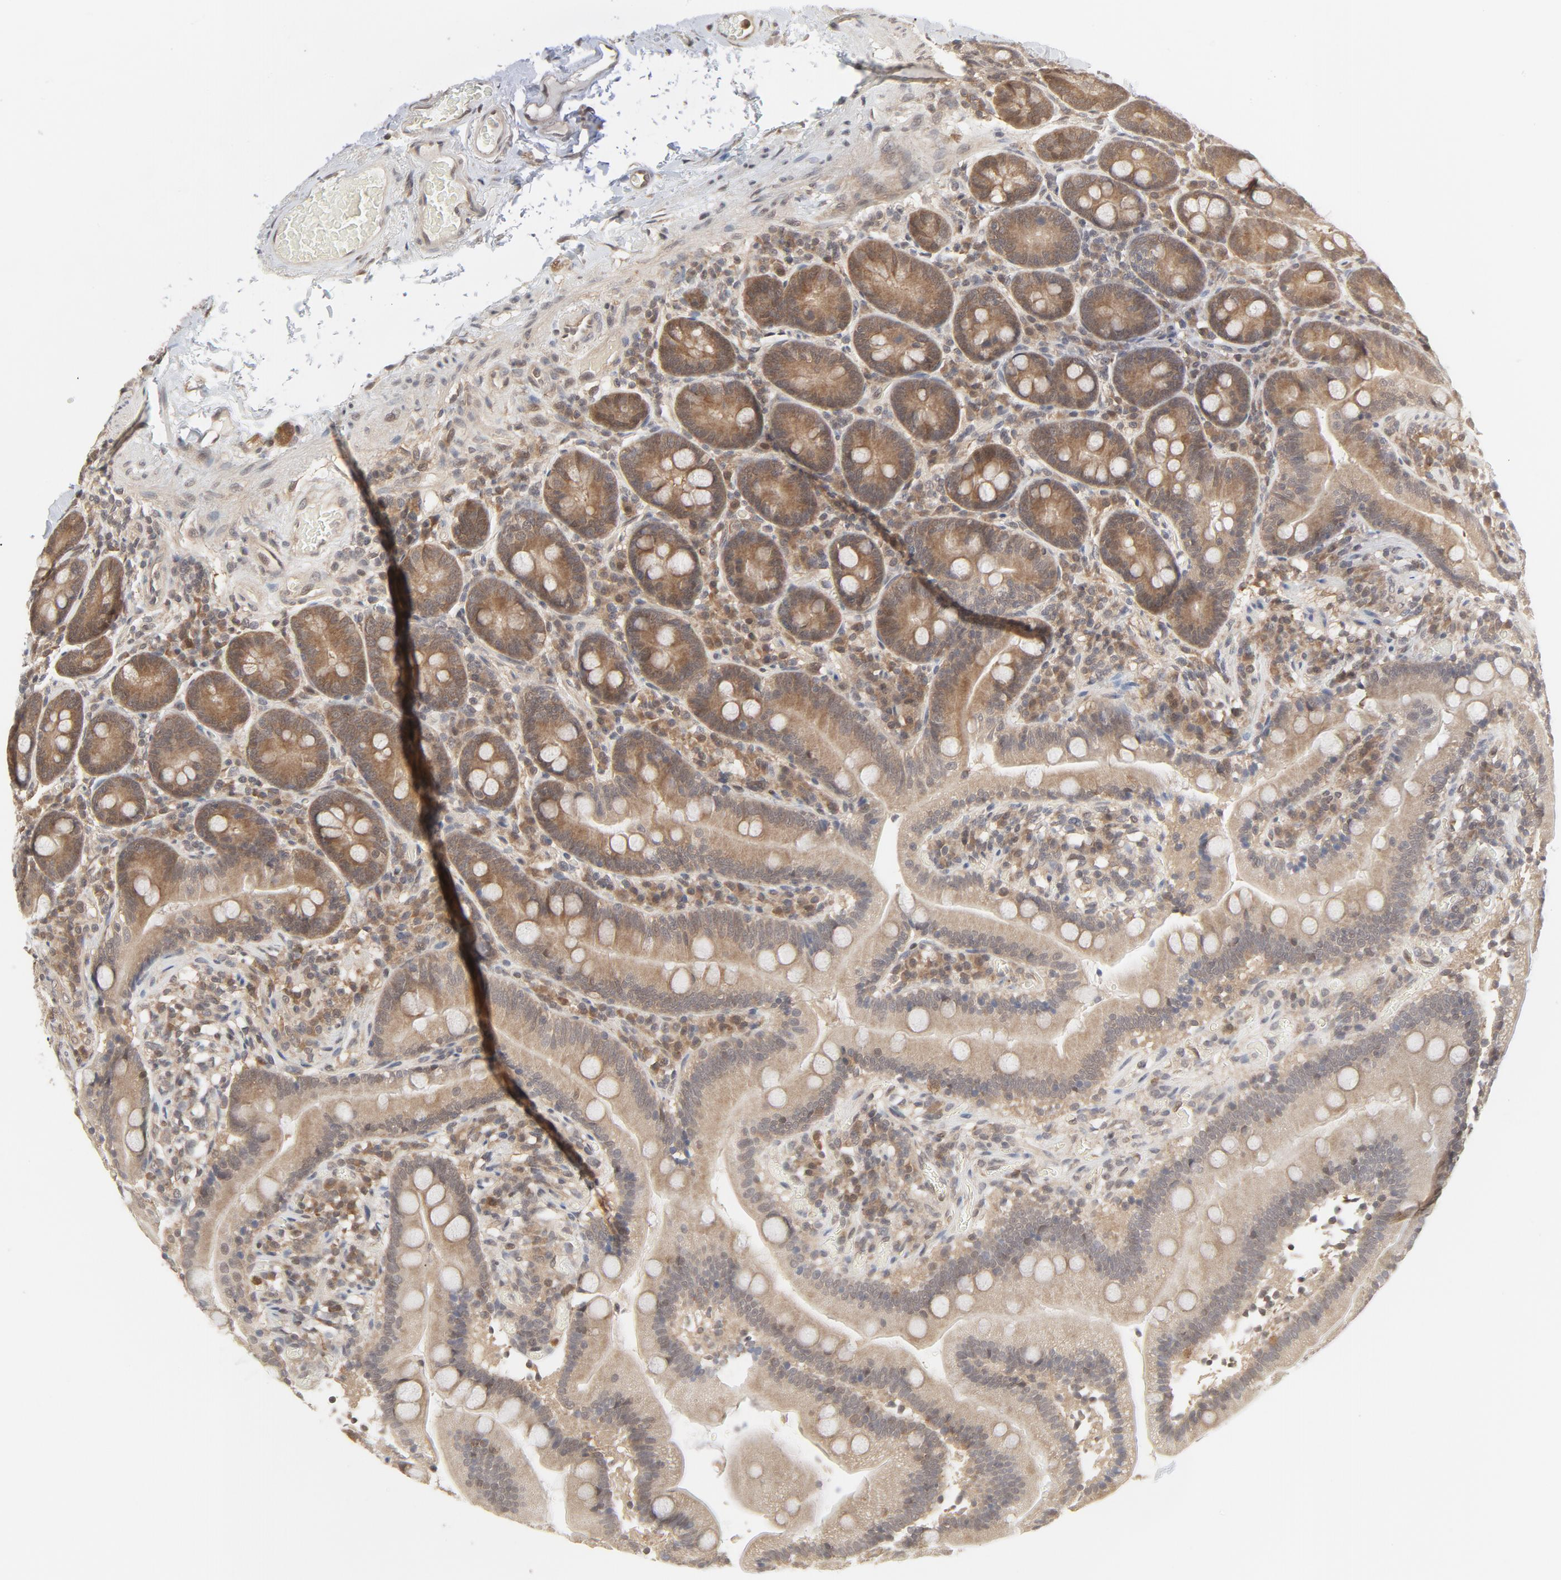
{"staining": {"intensity": "moderate", "quantity": "25%-75%", "location": "cytoplasmic/membranous,nuclear"}, "tissue": "duodenum", "cell_type": "Glandular cells", "image_type": "normal", "snomed": [{"axis": "morphology", "description": "Normal tissue, NOS"}, {"axis": "topography", "description": "Duodenum"}], "caption": "Immunohistochemistry (IHC) photomicrograph of unremarkable duodenum: human duodenum stained using immunohistochemistry displays medium levels of moderate protein expression localized specifically in the cytoplasmic/membranous,nuclear of glandular cells, appearing as a cytoplasmic/membranous,nuclear brown color.", "gene": "NEDD8", "patient": {"sex": "male", "age": 66}}